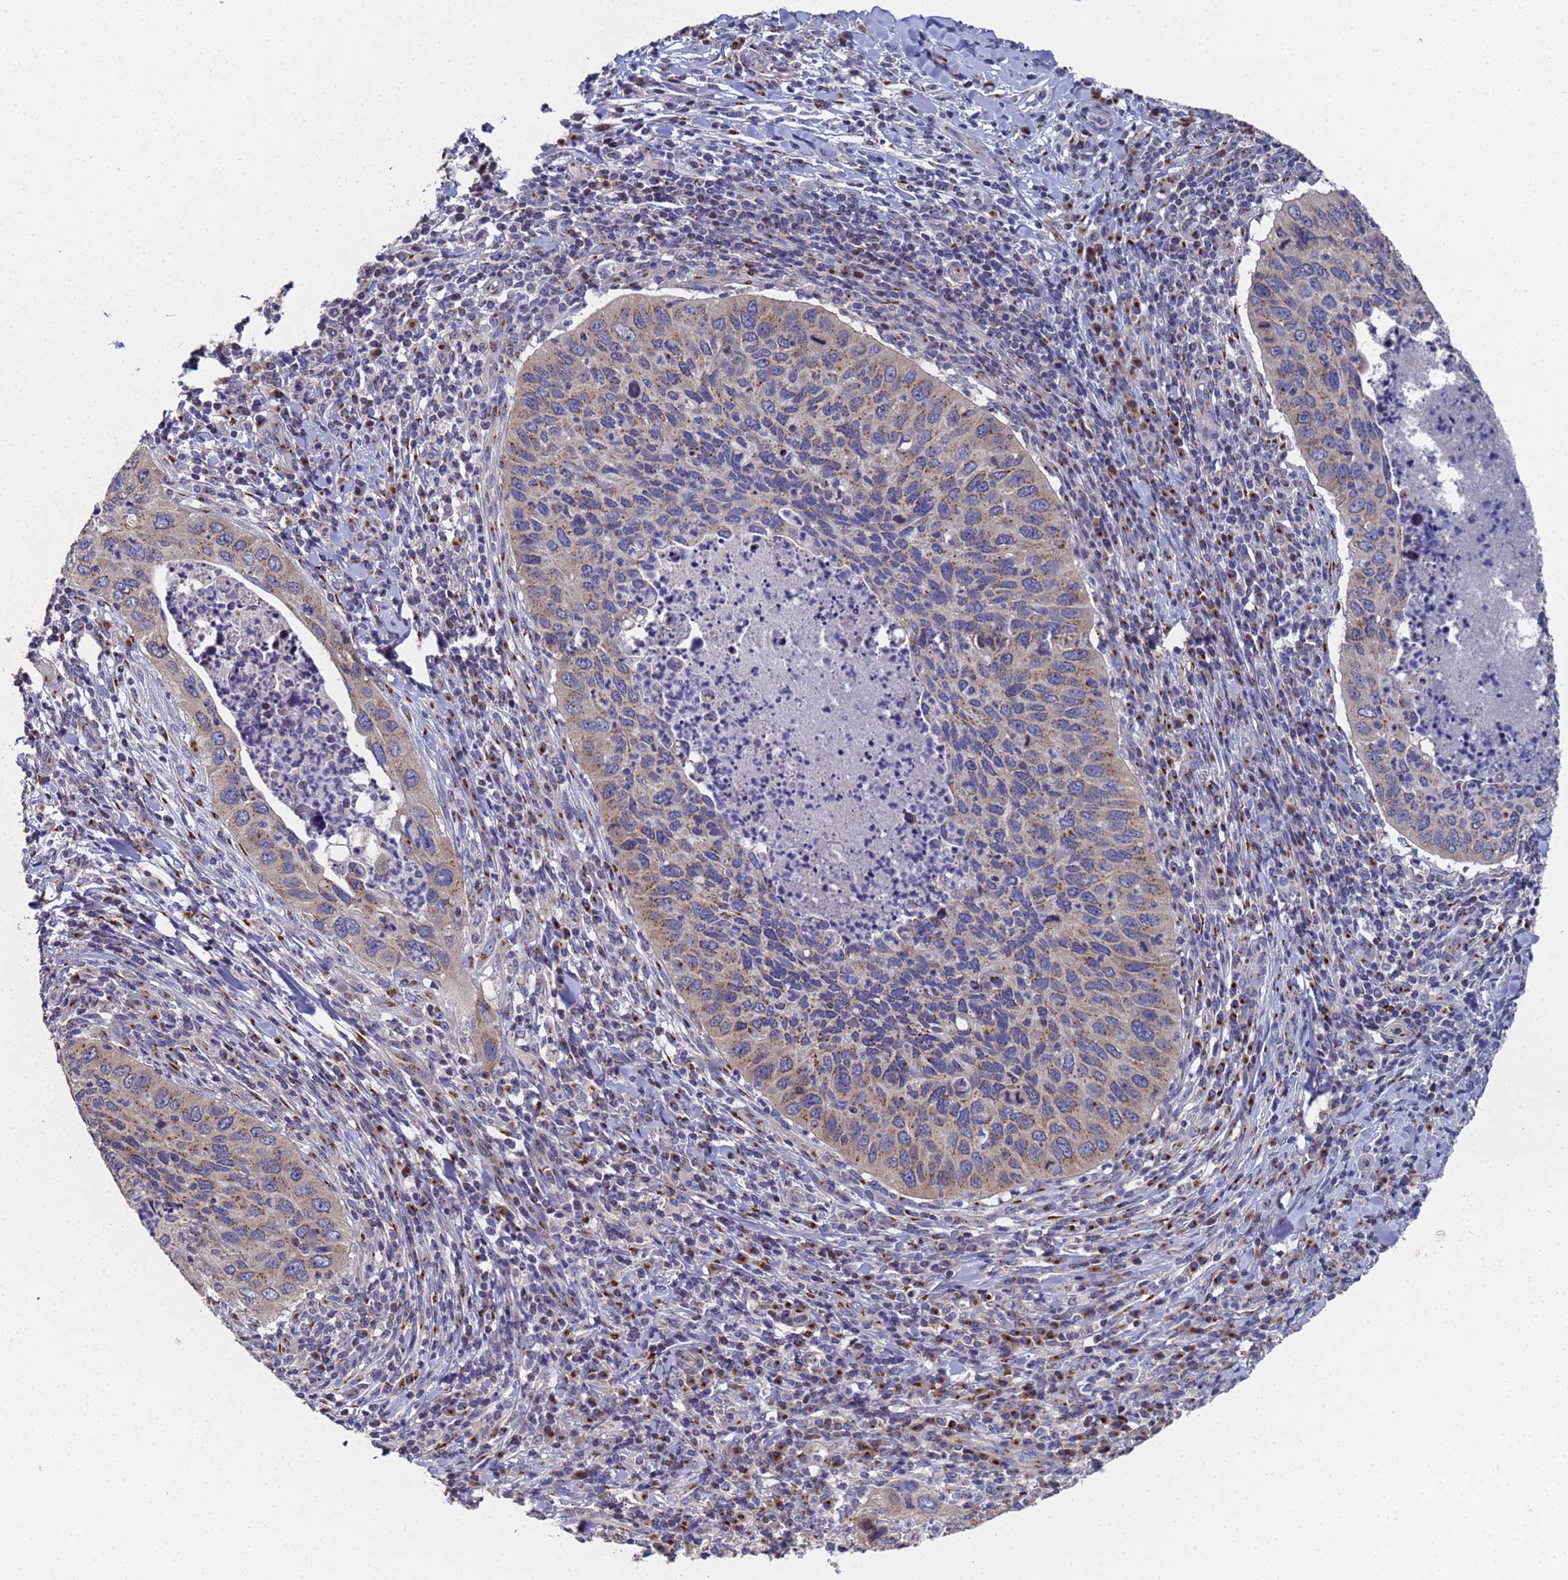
{"staining": {"intensity": "moderate", "quantity": "<25%", "location": "cytoplasmic/membranous"}, "tissue": "cervical cancer", "cell_type": "Tumor cells", "image_type": "cancer", "snomed": [{"axis": "morphology", "description": "Squamous cell carcinoma, NOS"}, {"axis": "topography", "description": "Cervix"}], "caption": "Immunohistochemical staining of cervical squamous cell carcinoma displays low levels of moderate cytoplasmic/membranous expression in about <25% of tumor cells. The protein is stained brown, and the nuclei are stained in blue (DAB (3,3'-diaminobenzidine) IHC with brightfield microscopy, high magnification).", "gene": "NSUN6", "patient": {"sex": "female", "age": 38}}